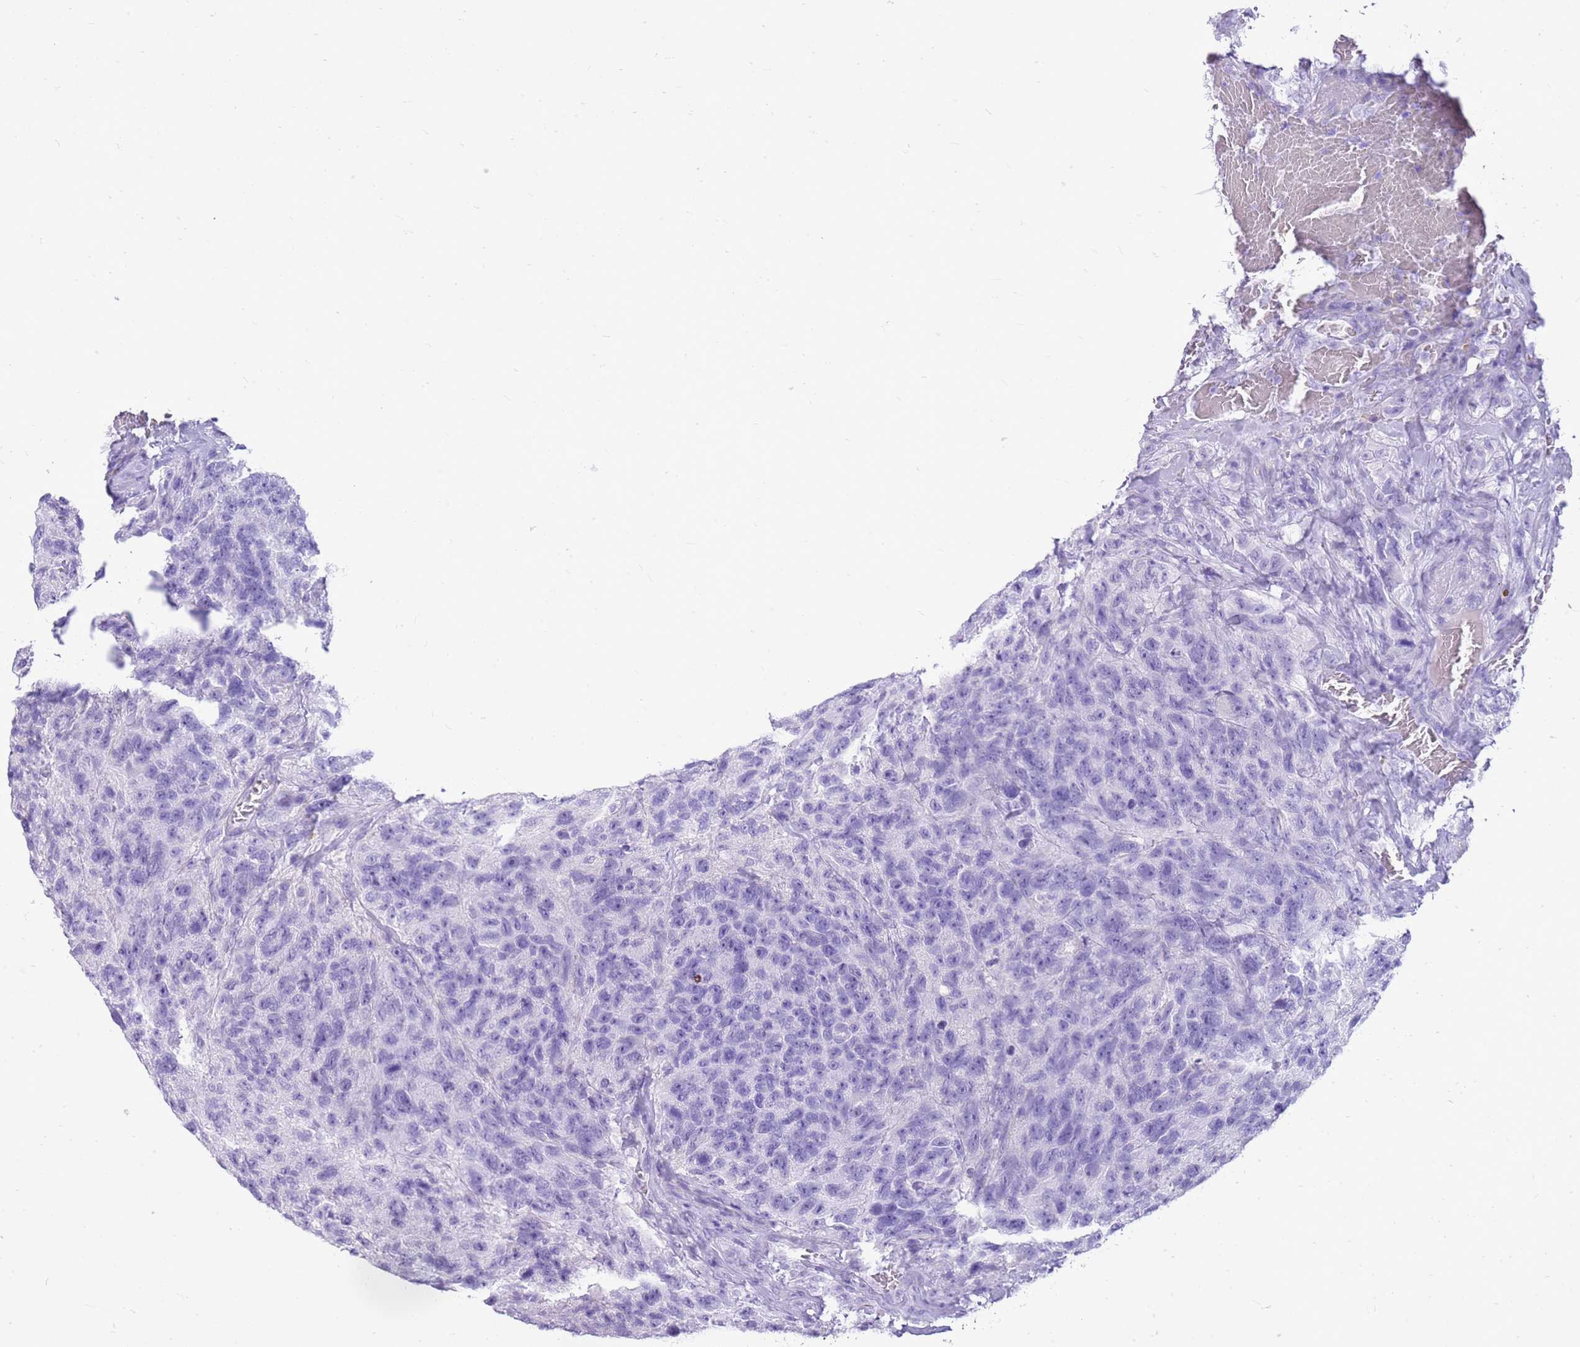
{"staining": {"intensity": "negative", "quantity": "none", "location": "none"}, "tissue": "glioma", "cell_type": "Tumor cells", "image_type": "cancer", "snomed": [{"axis": "morphology", "description": "Glioma, malignant, High grade"}, {"axis": "topography", "description": "Brain"}], "caption": "Tumor cells are negative for protein expression in human malignant glioma (high-grade). (IHC, brightfield microscopy, high magnification).", "gene": "CA8", "patient": {"sex": "male", "age": 69}}